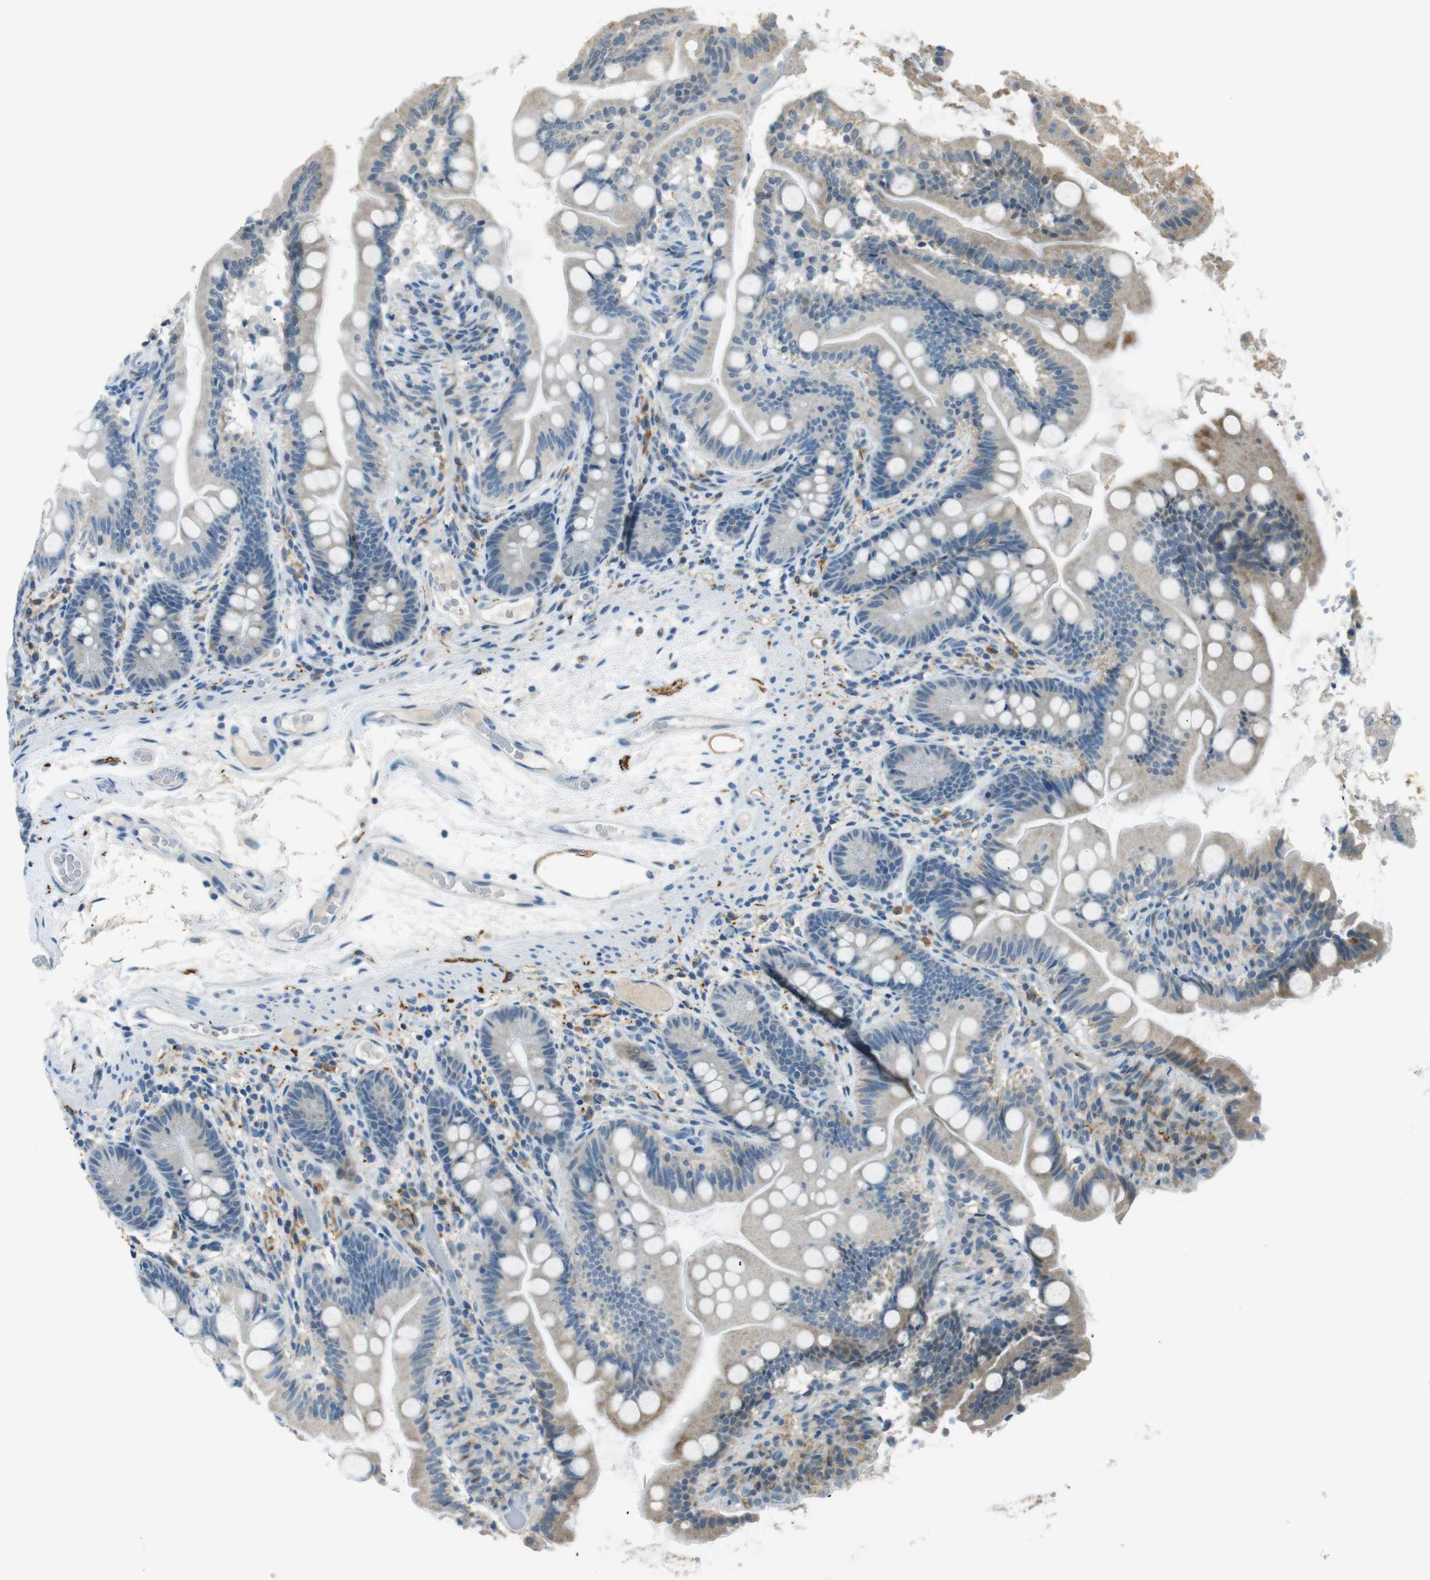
{"staining": {"intensity": "weak", "quantity": "<25%", "location": "cytoplasmic/membranous"}, "tissue": "small intestine", "cell_type": "Glandular cells", "image_type": "normal", "snomed": [{"axis": "morphology", "description": "Normal tissue, NOS"}, {"axis": "topography", "description": "Small intestine"}], "caption": "Small intestine stained for a protein using immunohistochemistry displays no staining glandular cells.", "gene": "MAGI2", "patient": {"sex": "female", "age": 56}}